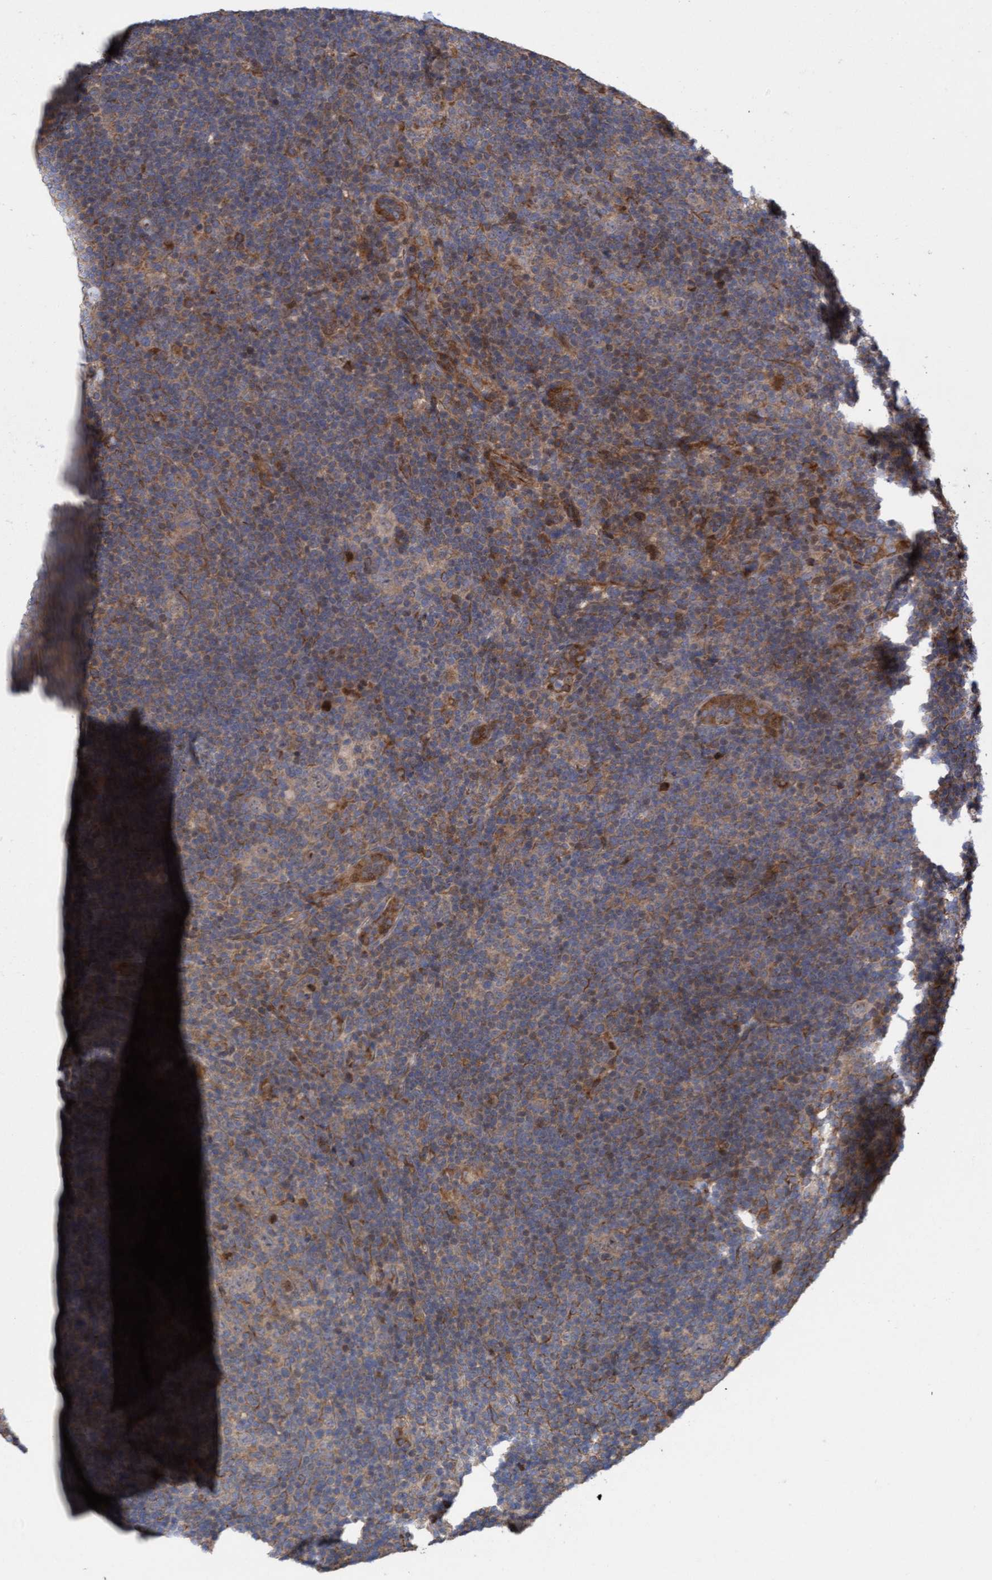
{"staining": {"intensity": "weak", "quantity": "25%-75%", "location": "cytoplasmic/membranous"}, "tissue": "lymphoma", "cell_type": "Tumor cells", "image_type": "cancer", "snomed": [{"axis": "morphology", "description": "Hodgkin's disease, NOS"}, {"axis": "topography", "description": "Lymph node"}], "caption": "IHC (DAB (3,3'-diaminobenzidine)) staining of human Hodgkin's disease reveals weak cytoplasmic/membranous protein expression in approximately 25%-75% of tumor cells.", "gene": "ELP5", "patient": {"sex": "female", "age": 57}}